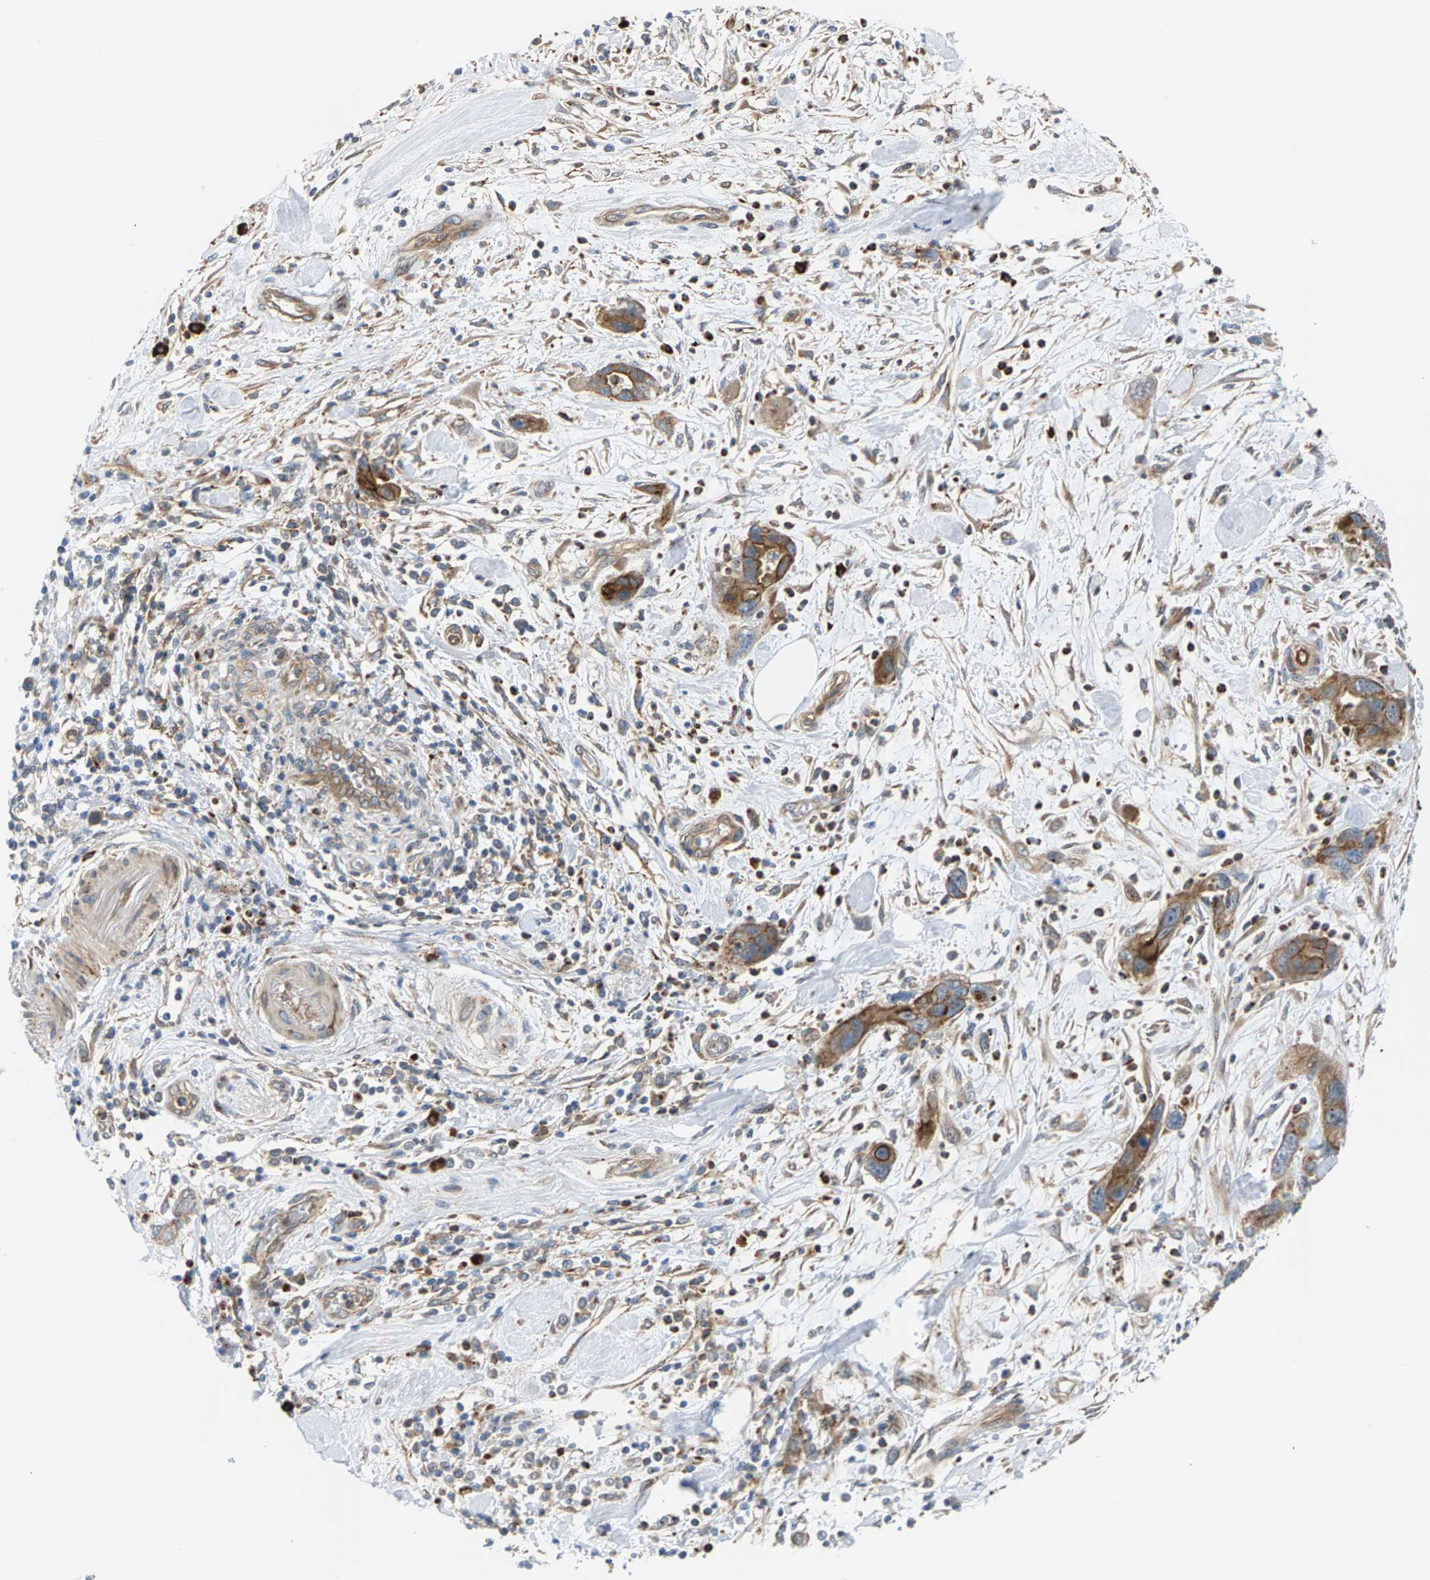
{"staining": {"intensity": "moderate", "quantity": ">75%", "location": "cytoplasmic/membranous"}, "tissue": "pancreatic cancer", "cell_type": "Tumor cells", "image_type": "cancer", "snomed": [{"axis": "morphology", "description": "Adenocarcinoma, NOS"}, {"axis": "topography", "description": "Pancreas"}], "caption": "Immunohistochemical staining of pancreatic adenocarcinoma shows medium levels of moderate cytoplasmic/membranous staining in about >75% of tumor cells.", "gene": "PDCL", "patient": {"sex": "female", "age": 70}}